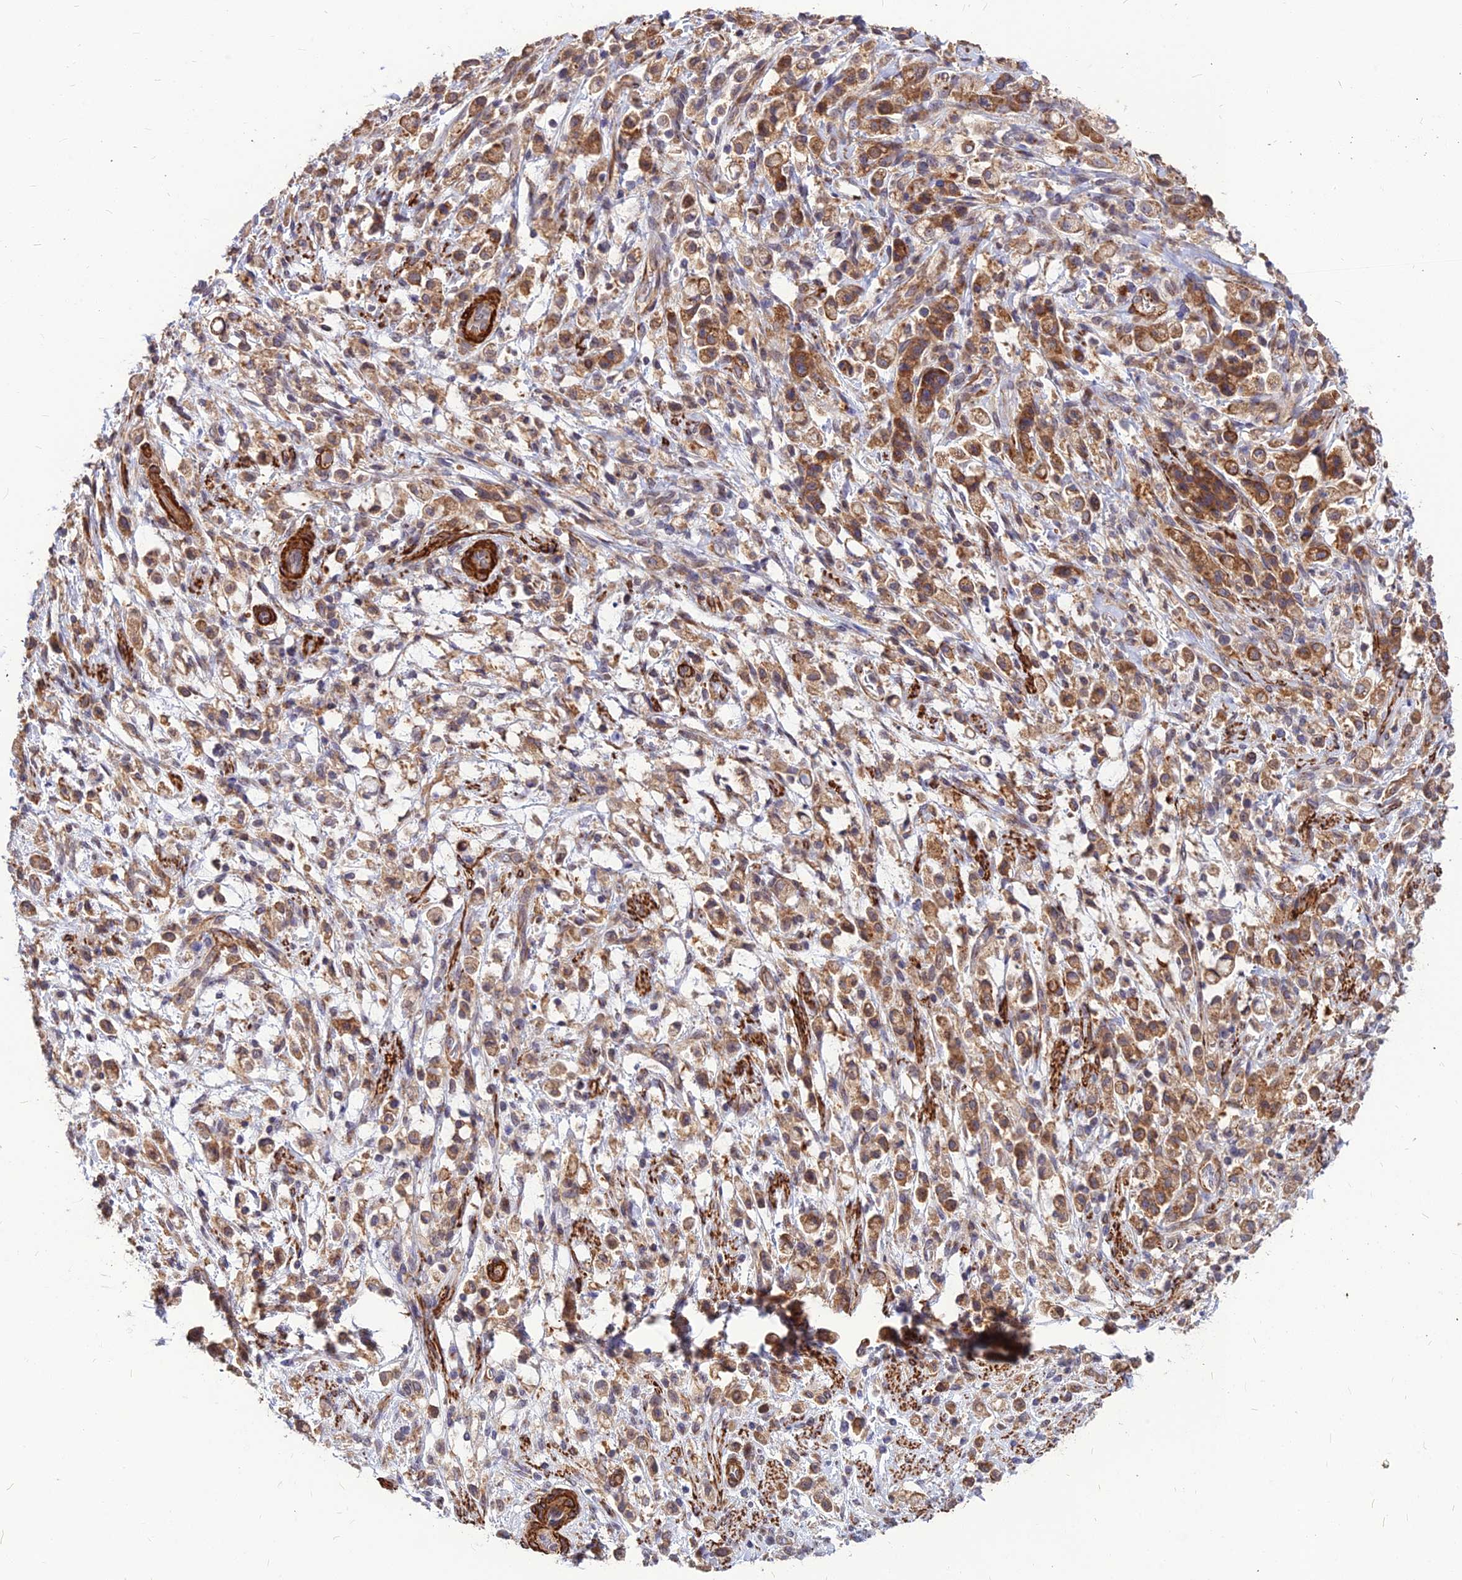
{"staining": {"intensity": "moderate", "quantity": ">75%", "location": "cytoplasmic/membranous"}, "tissue": "stomach cancer", "cell_type": "Tumor cells", "image_type": "cancer", "snomed": [{"axis": "morphology", "description": "Adenocarcinoma, NOS"}, {"axis": "topography", "description": "Stomach"}], "caption": "Human stomach cancer (adenocarcinoma) stained with a protein marker reveals moderate staining in tumor cells.", "gene": "LEKR1", "patient": {"sex": "female", "age": 60}}